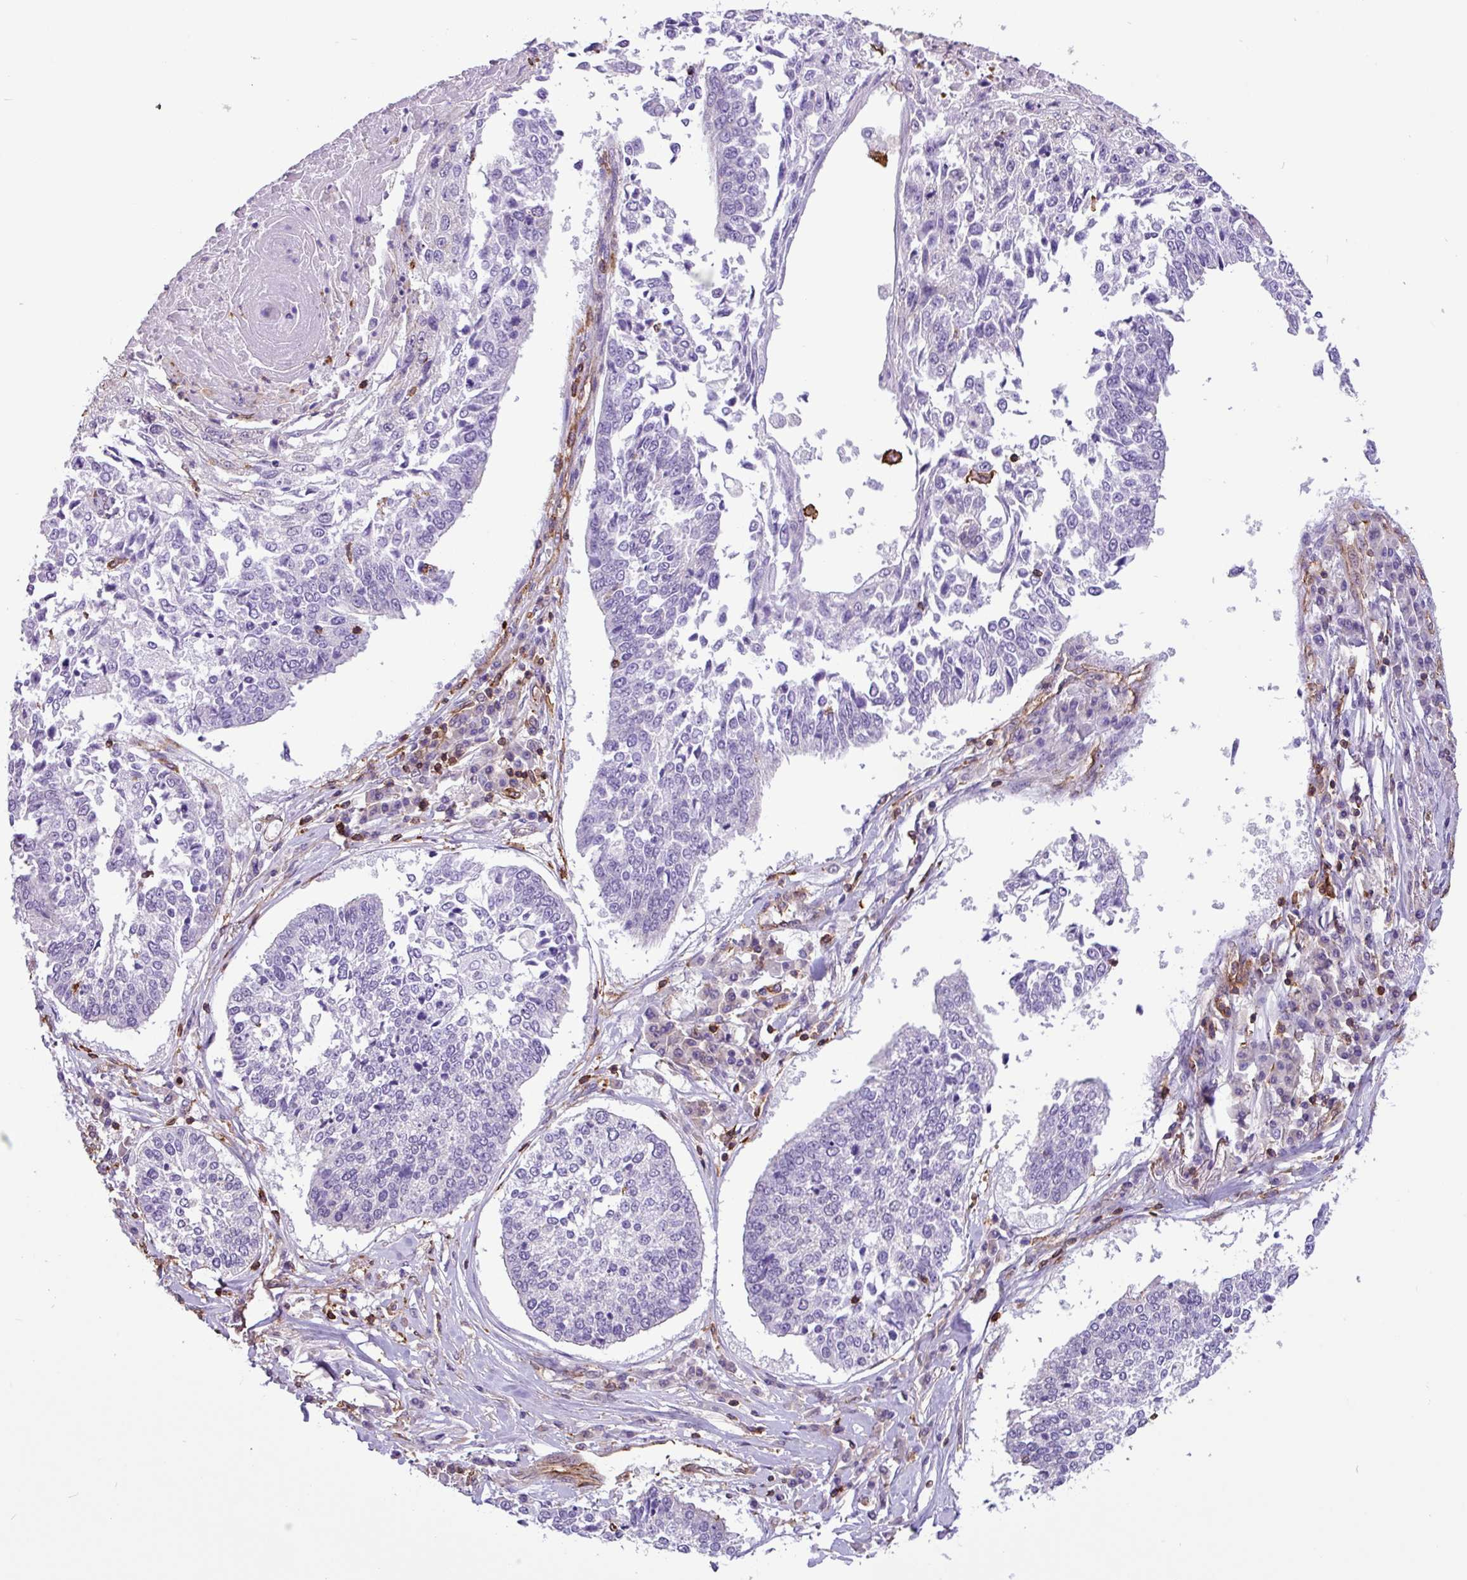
{"staining": {"intensity": "negative", "quantity": "none", "location": "none"}, "tissue": "lung cancer", "cell_type": "Tumor cells", "image_type": "cancer", "snomed": [{"axis": "morphology", "description": "Normal tissue, NOS"}, {"axis": "morphology", "description": "Squamous cell carcinoma, NOS"}, {"axis": "topography", "description": "Cartilage tissue"}, {"axis": "topography", "description": "Bronchus"}, {"axis": "topography", "description": "Lung"}, {"axis": "topography", "description": "Peripheral nerve tissue"}], "caption": "High magnification brightfield microscopy of lung cancer (squamous cell carcinoma) stained with DAB (3,3'-diaminobenzidine) (brown) and counterstained with hematoxylin (blue): tumor cells show no significant expression. (Stains: DAB immunohistochemistry (IHC) with hematoxylin counter stain, Microscopy: brightfield microscopy at high magnification).", "gene": "PPP1R18", "patient": {"sex": "female", "age": 49}}